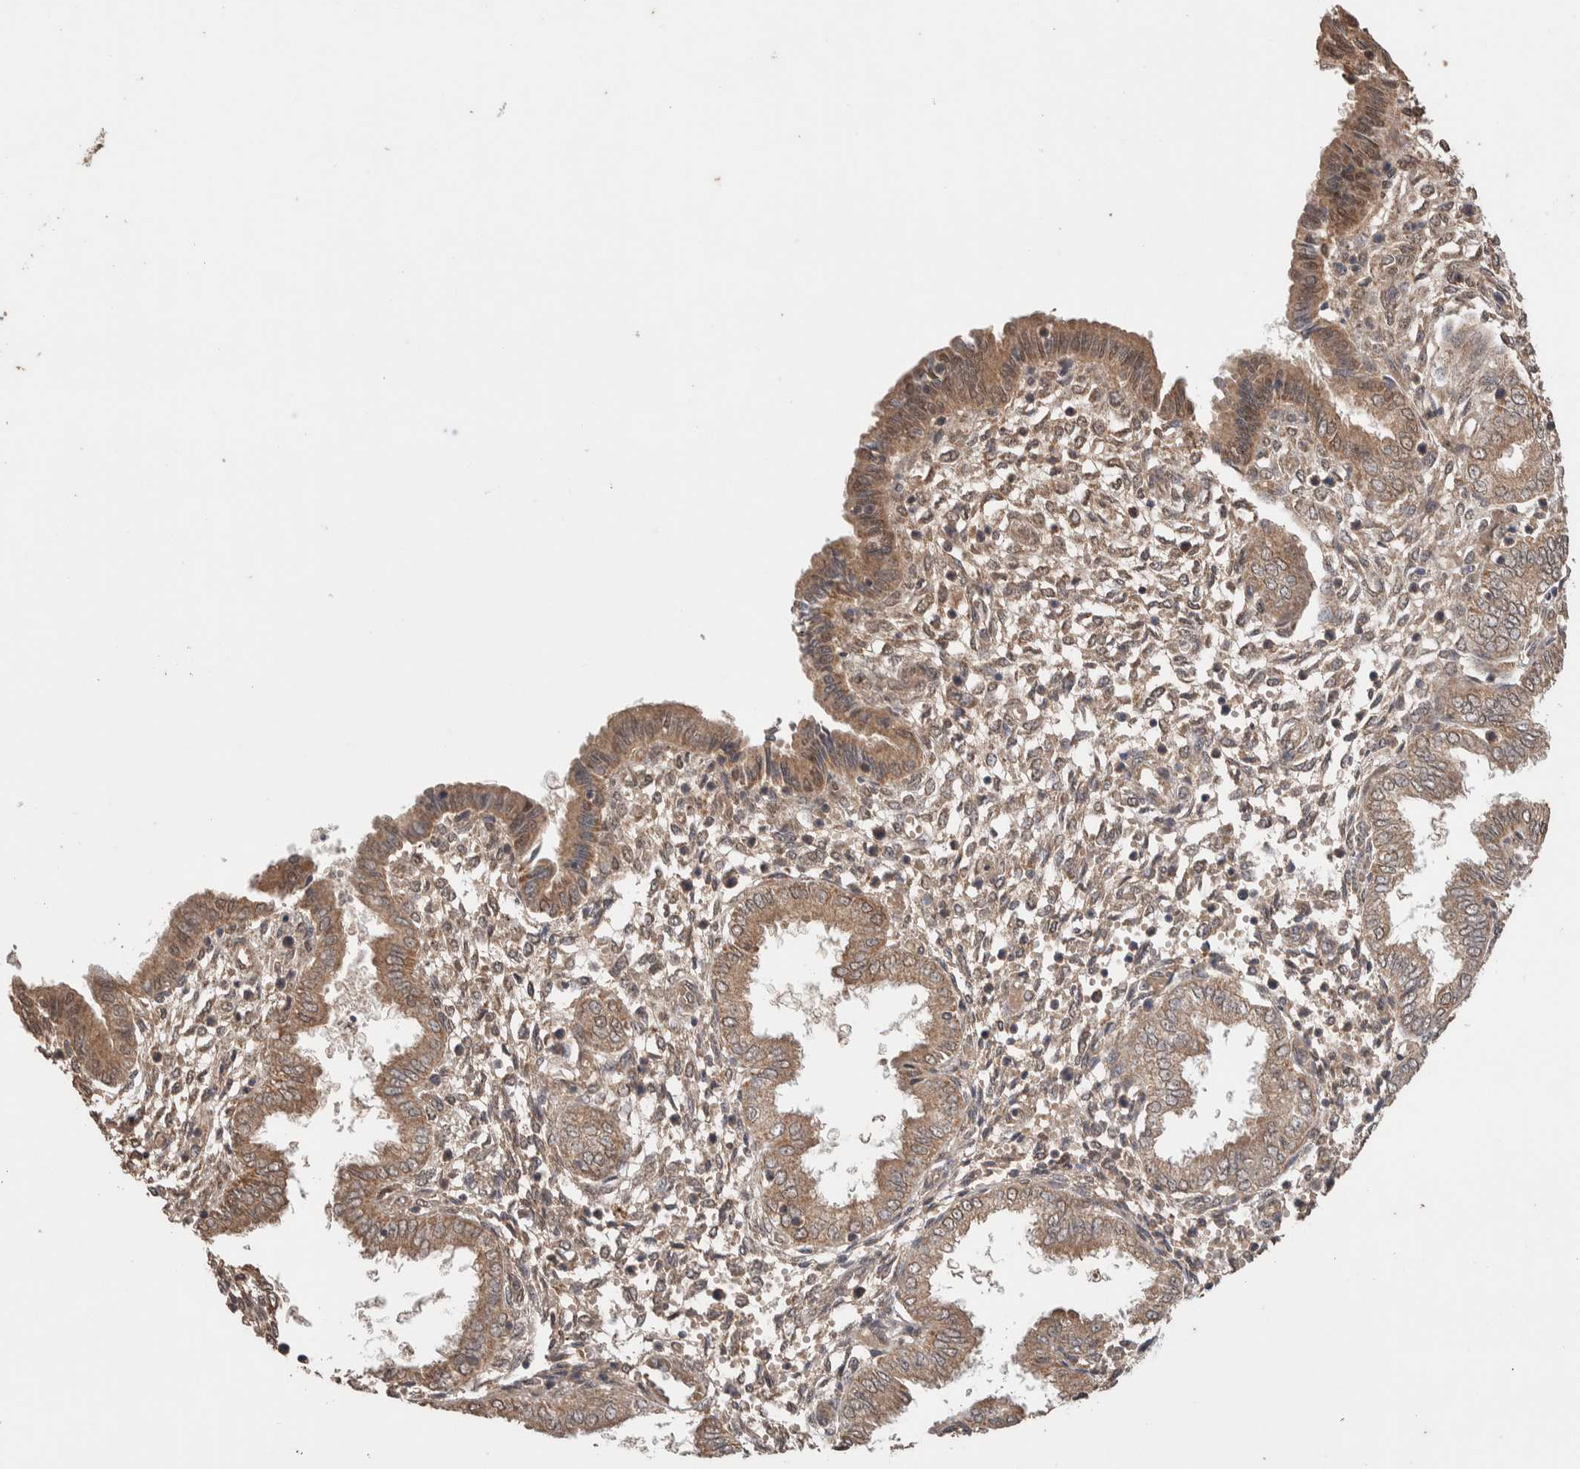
{"staining": {"intensity": "weak", "quantity": ">75%", "location": "cytoplasmic/membranous"}, "tissue": "endometrium", "cell_type": "Cells in endometrial stroma", "image_type": "normal", "snomed": [{"axis": "morphology", "description": "Normal tissue, NOS"}, {"axis": "topography", "description": "Endometrium"}], "caption": "A photomicrograph showing weak cytoplasmic/membranous expression in approximately >75% of cells in endometrial stroma in benign endometrium, as visualized by brown immunohistochemical staining.", "gene": "KCNJ5", "patient": {"sex": "female", "age": 33}}